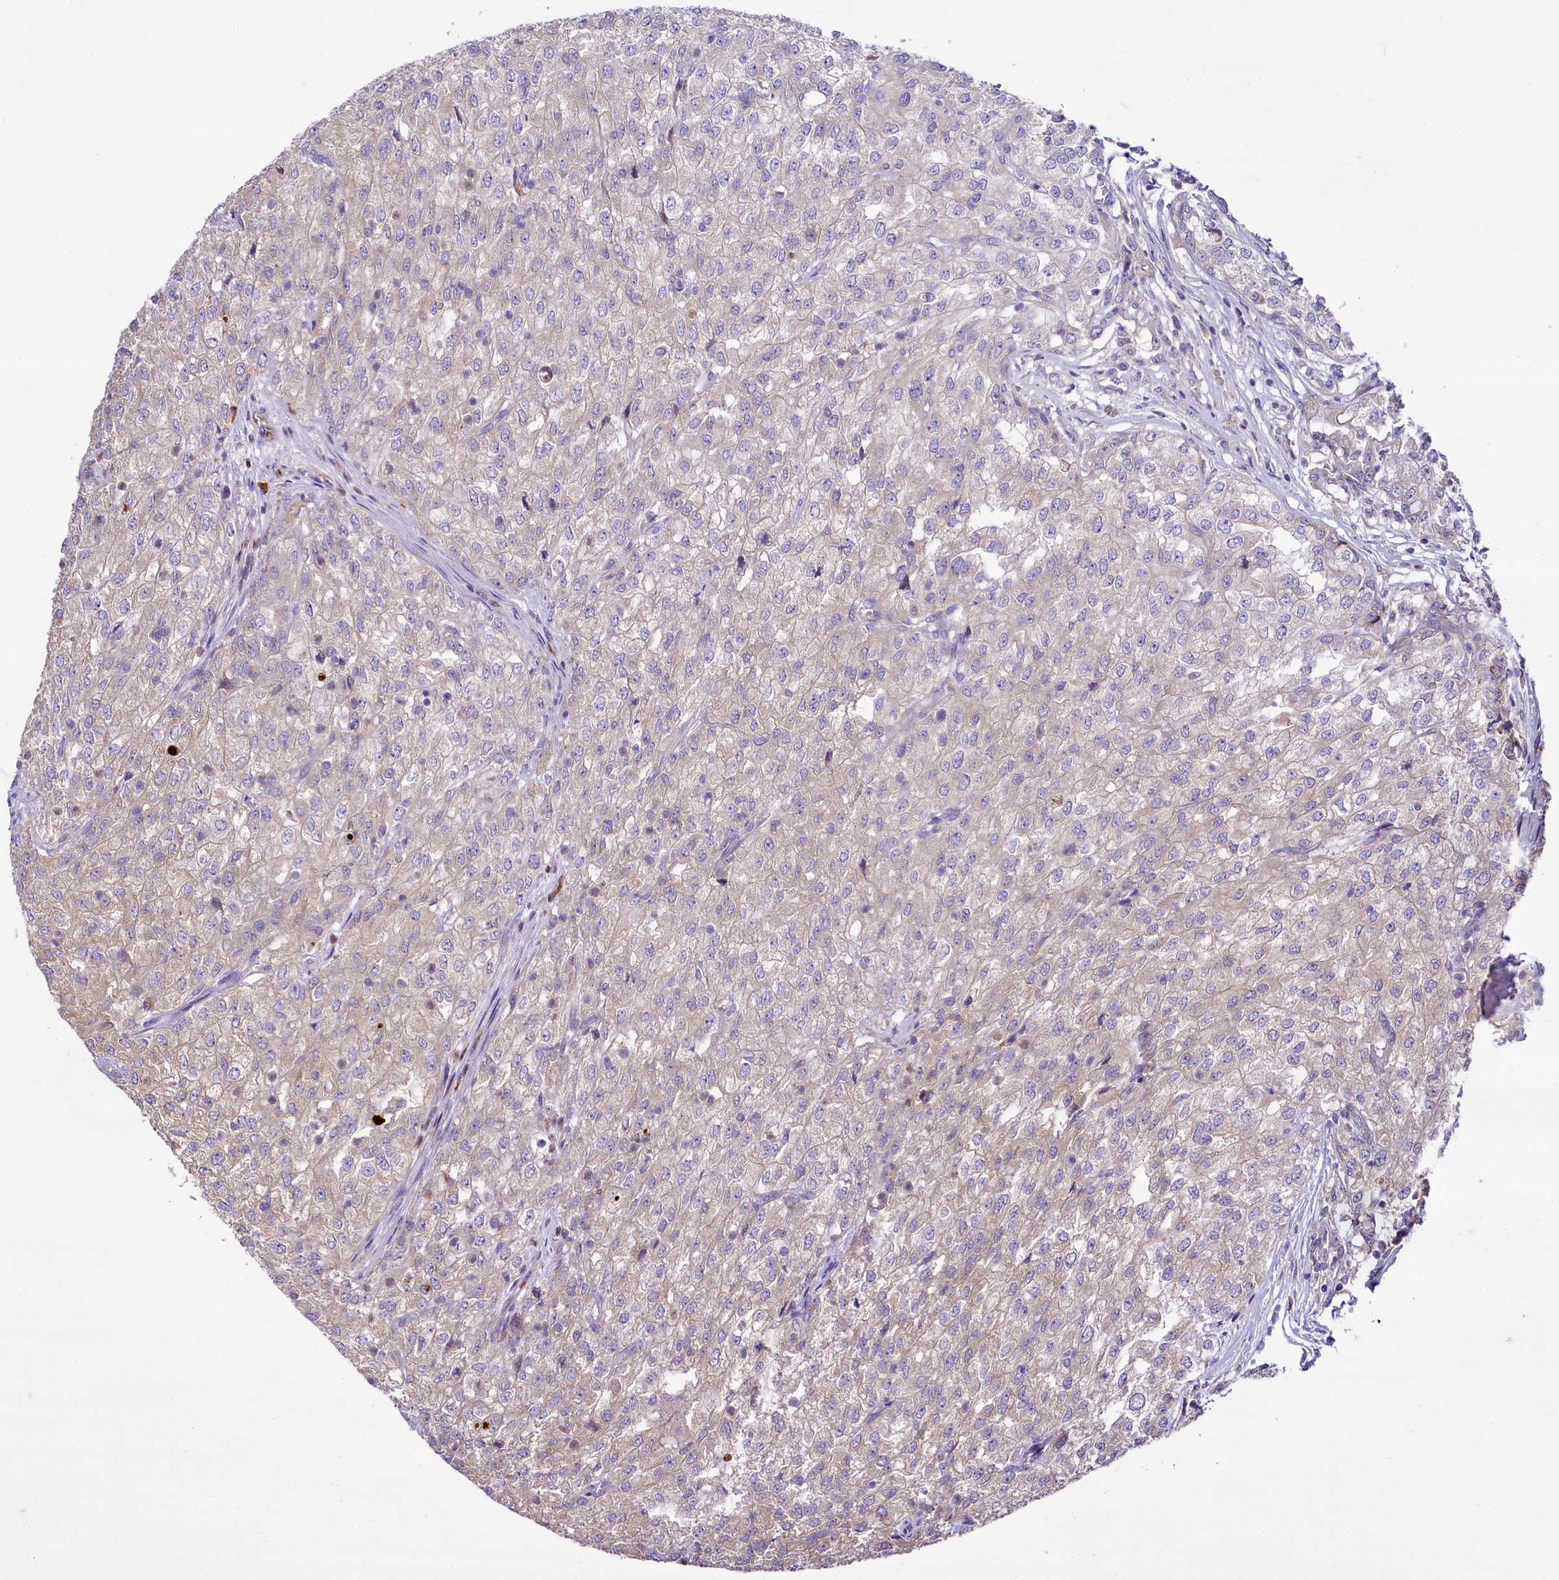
{"staining": {"intensity": "weak", "quantity": "25%-75%", "location": "cytoplasmic/membranous"}, "tissue": "renal cancer", "cell_type": "Tumor cells", "image_type": "cancer", "snomed": [{"axis": "morphology", "description": "Adenocarcinoma, NOS"}, {"axis": "topography", "description": "Kidney"}], "caption": "DAB immunohistochemical staining of adenocarcinoma (renal) reveals weak cytoplasmic/membranous protein positivity in about 25%-75% of tumor cells. The protein of interest is stained brown, and the nuclei are stained in blue (DAB (3,3'-diaminobenzidine) IHC with brightfield microscopy, high magnification).", "gene": "ZC3H12C", "patient": {"sex": "female", "age": 54}}